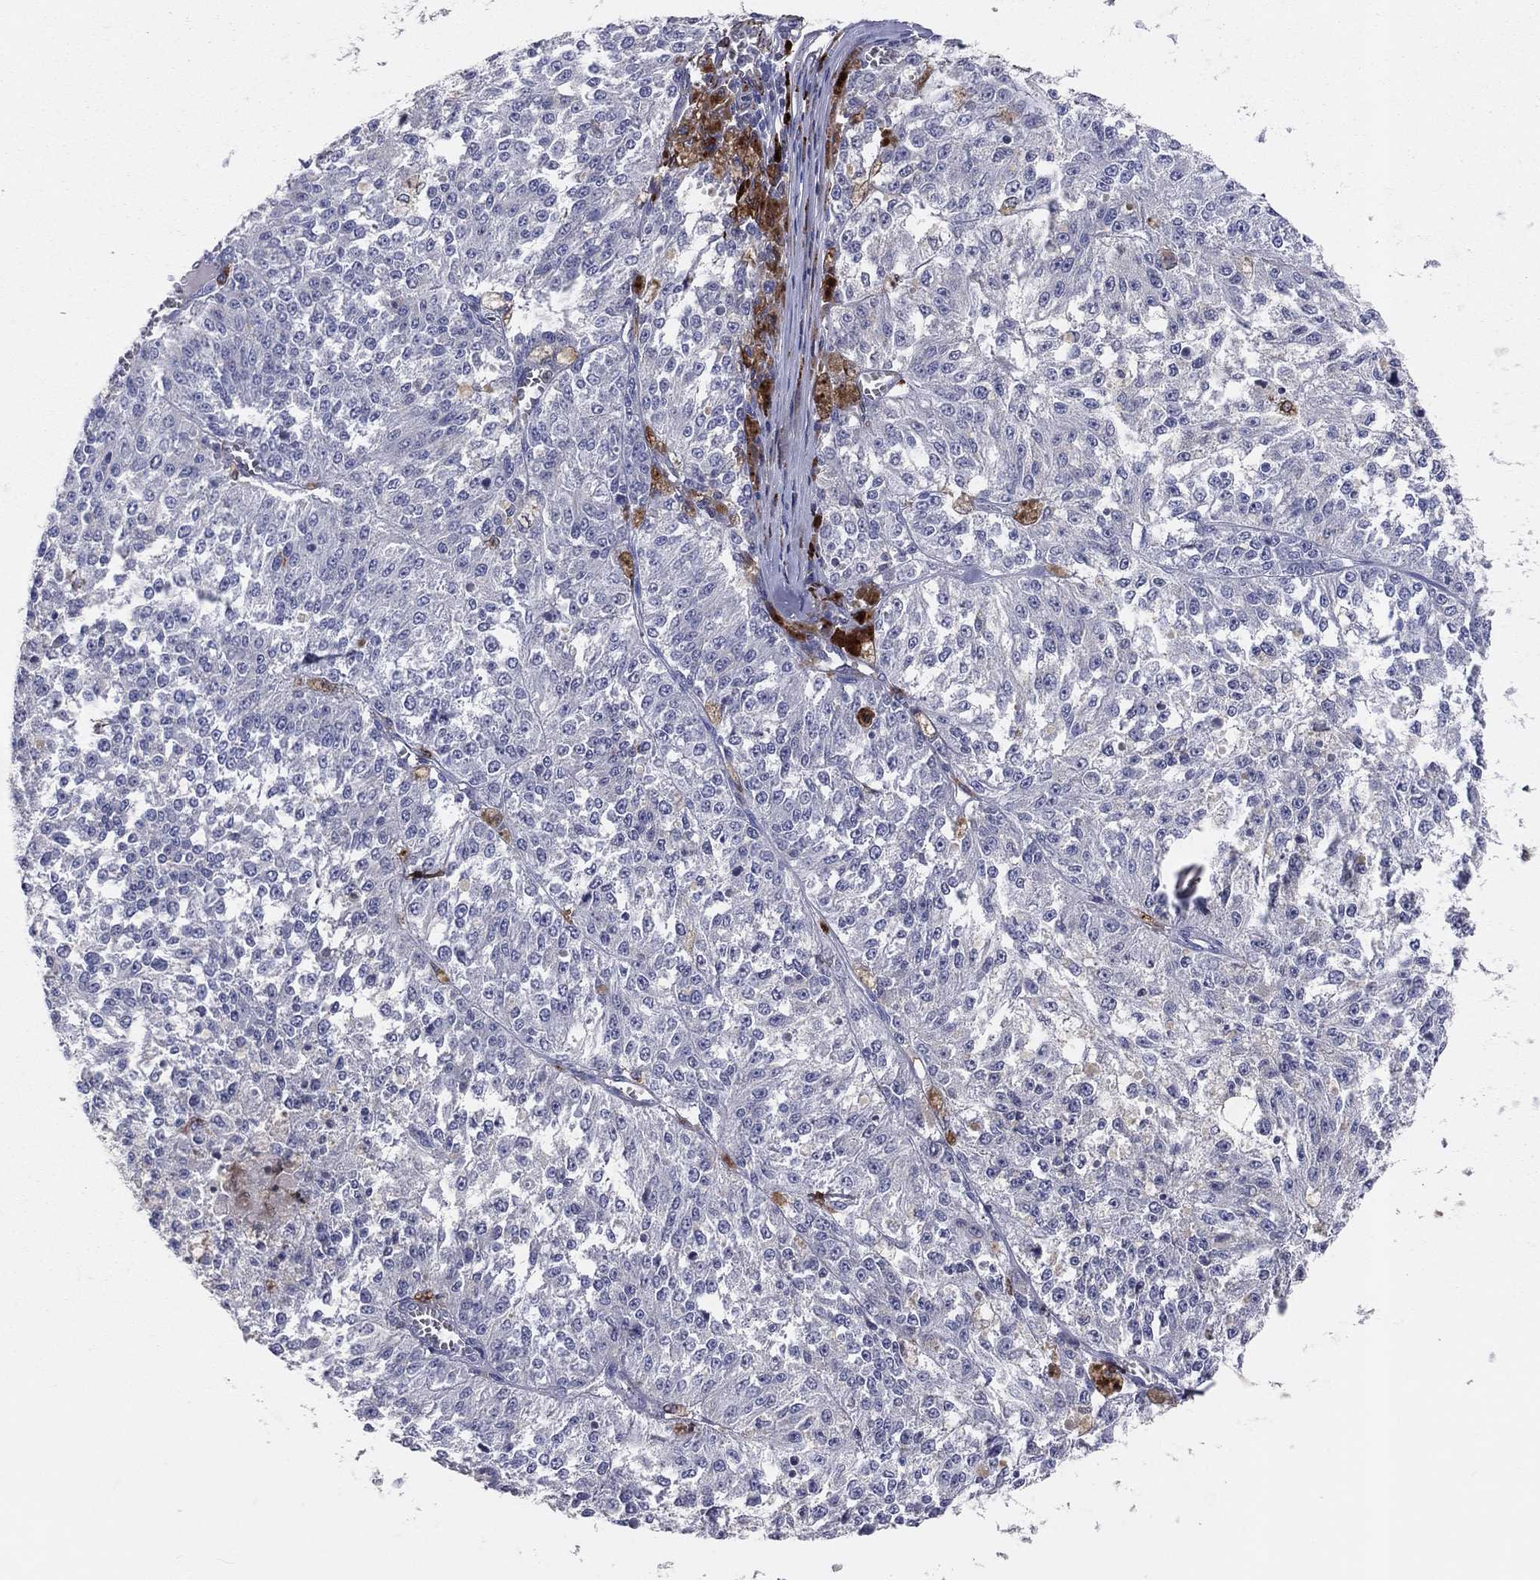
{"staining": {"intensity": "negative", "quantity": "none", "location": "none"}, "tissue": "melanoma", "cell_type": "Tumor cells", "image_type": "cancer", "snomed": [{"axis": "morphology", "description": "Malignant melanoma, Metastatic site"}, {"axis": "topography", "description": "Lymph node"}], "caption": "Histopathology image shows no significant protein expression in tumor cells of melanoma.", "gene": "CD74", "patient": {"sex": "female", "age": 64}}